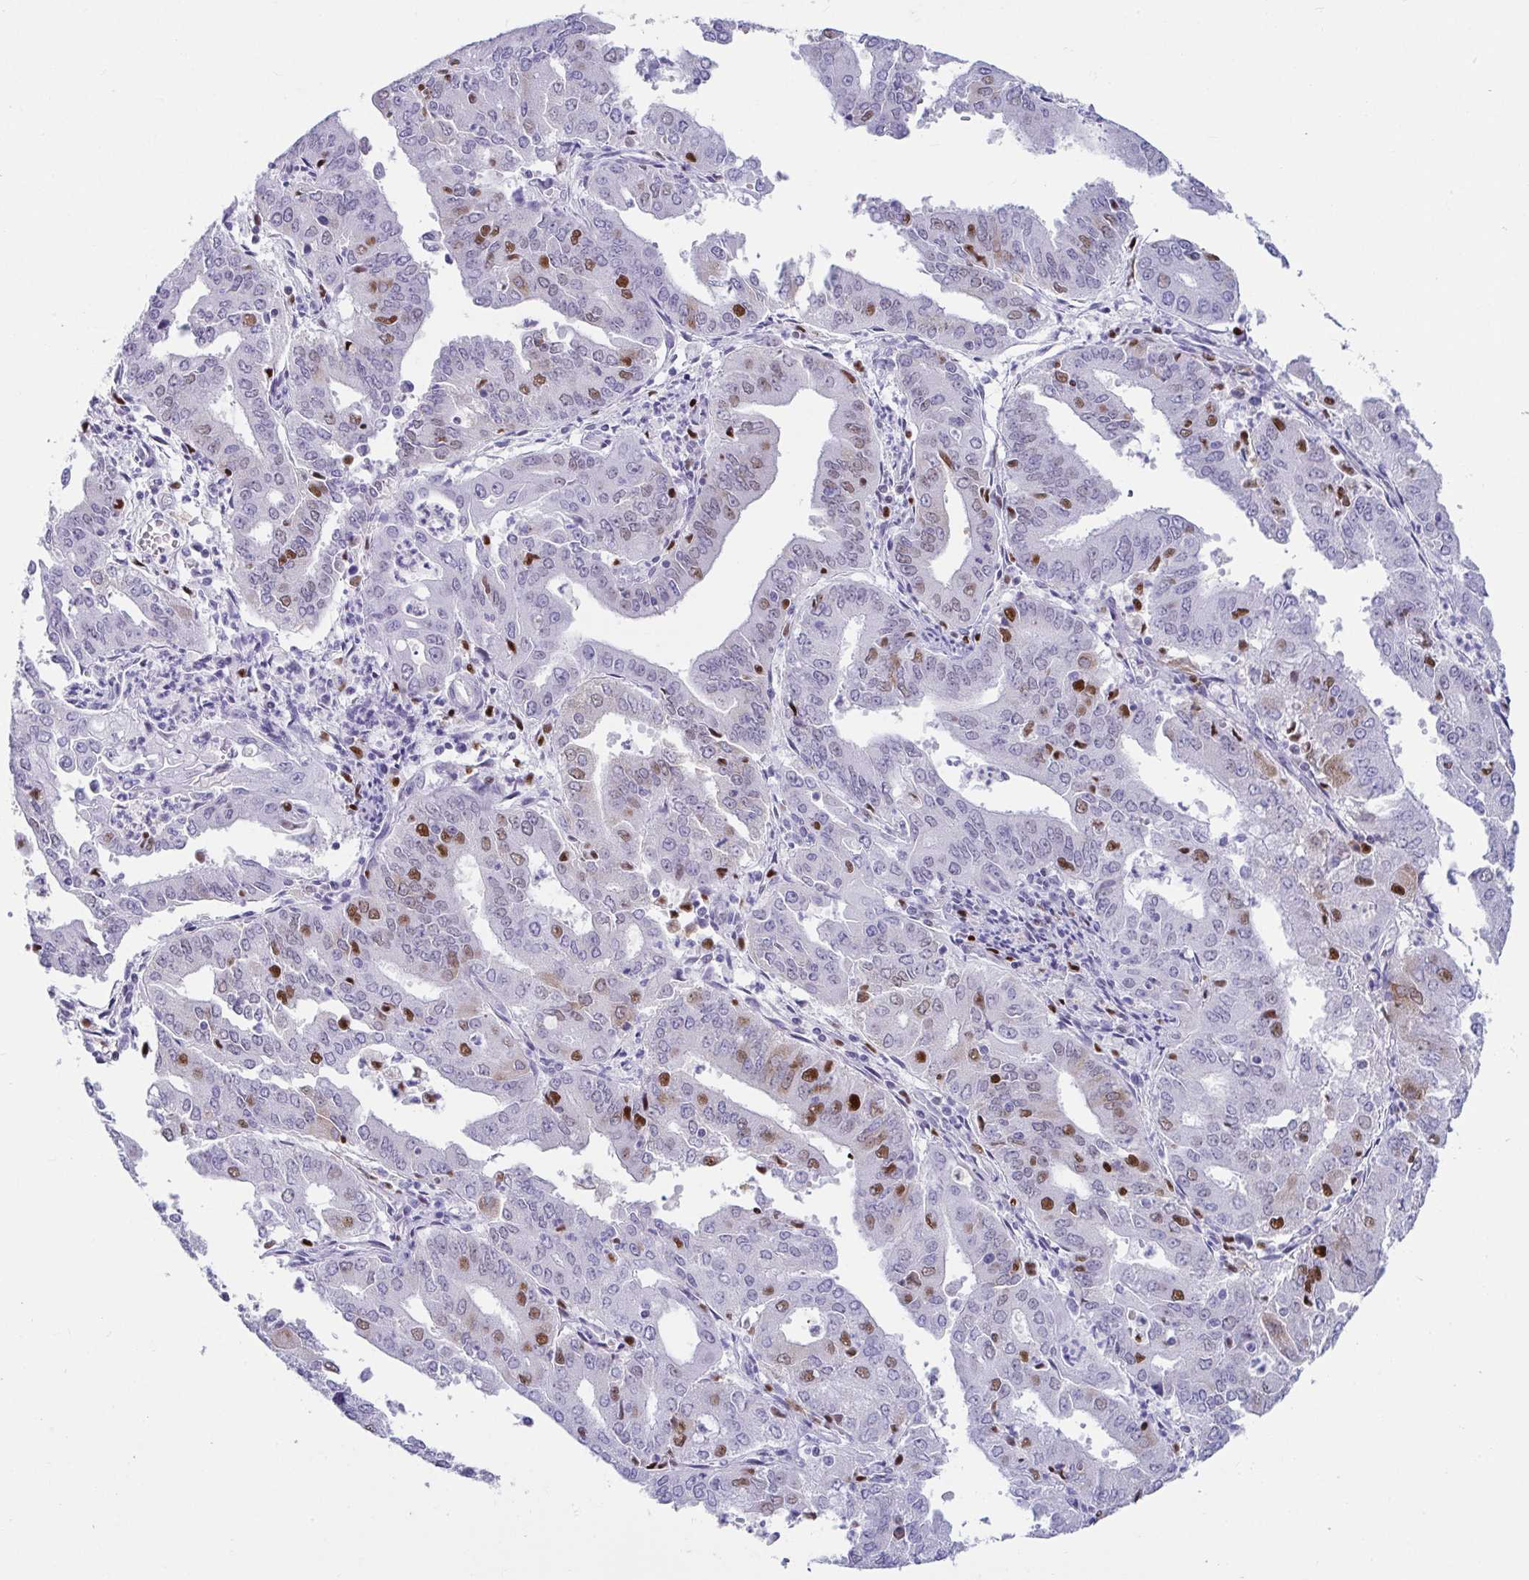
{"staining": {"intensity": "strong", "quantity": "<25%", "location": "nuclear"}, "tissue": "cervical cancer", "cell_type": "Tumor cells", "image_type": "cancer", "snomed": [{"axis": "morphology", "description": "Adenocarcinoma, NOS"}, {"axis": "topography", "description": "Cervix"}], "caption": "Immunohistochemical staining of adenocarcinoma (cervical) reveals medium levels of strong nuclear protein staining in about <25% of tumor cells. The staining was performed using DAB (3,3'-diaminobenzidine), with brown indicating positive protein expression. Nuclei are stained blue with hematoxylin.", "gene": "ZNF586", "patient": {"sex": "female", "age": 56}}